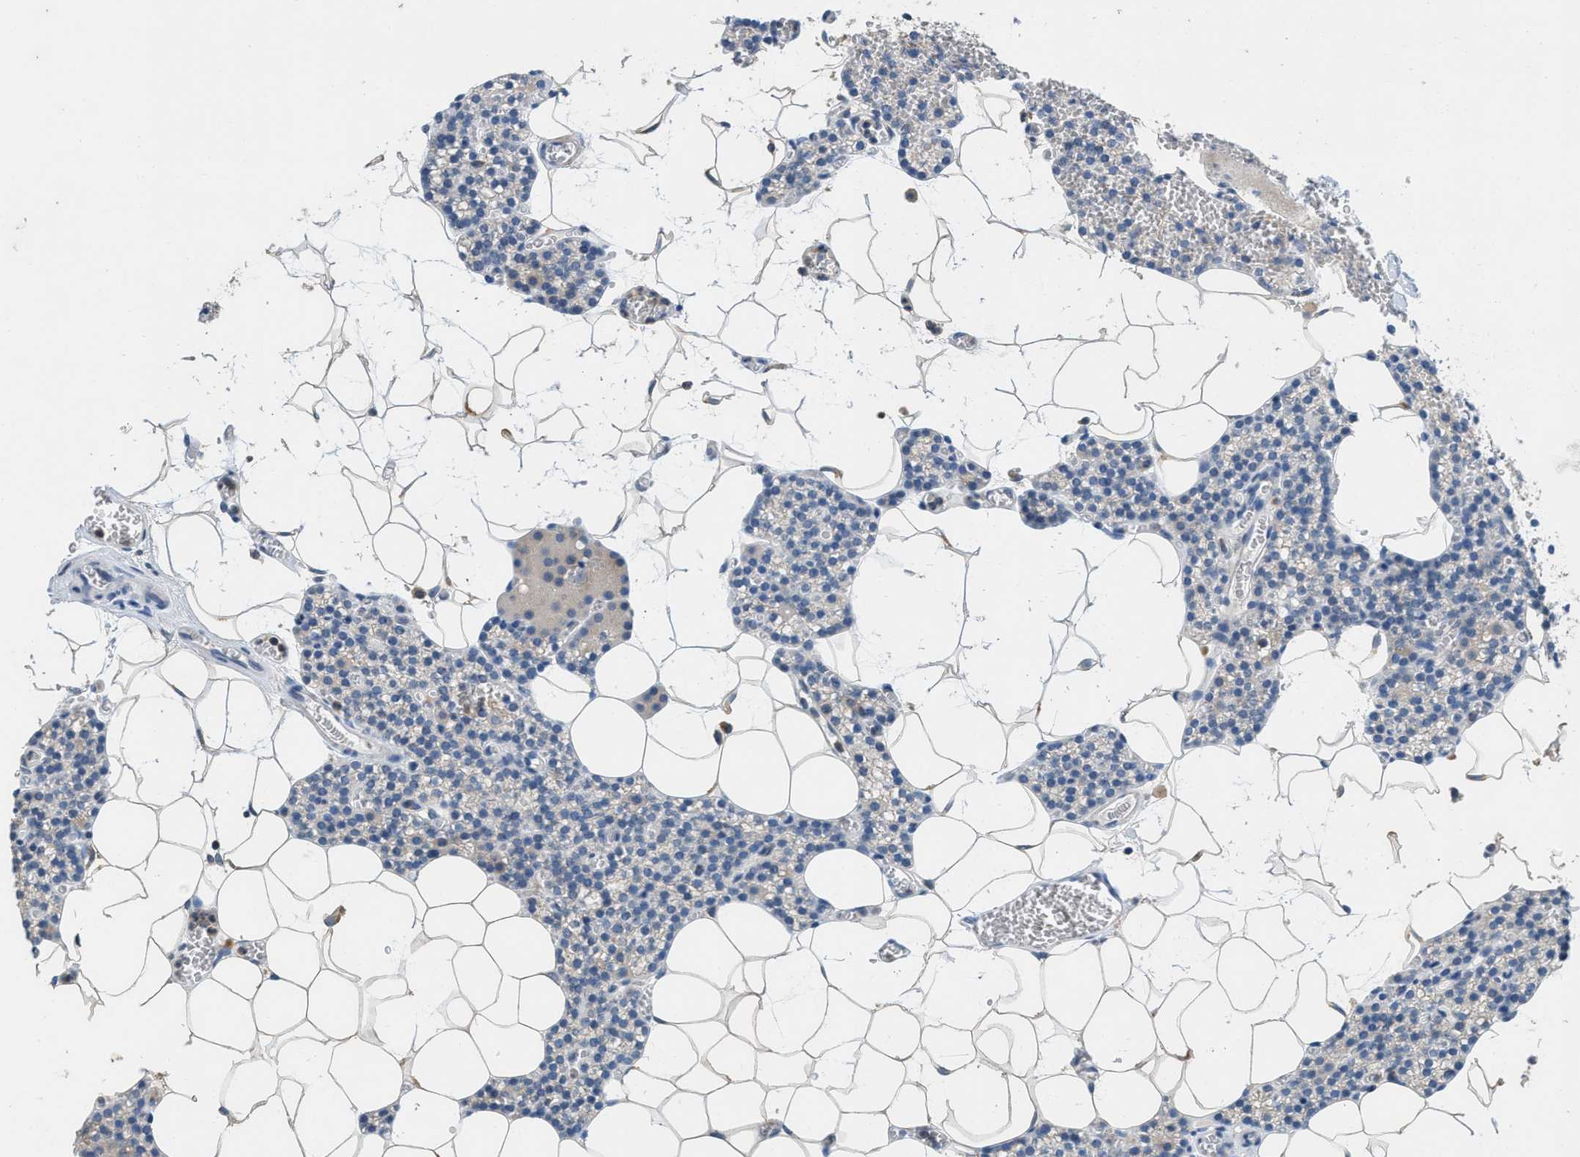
{"staining": {"intensity": "negative", "quantity": "none", "location": "none"}, "tissue": "parathyroid gland", "cell_type": "Glandular cells", "image_type": "normal", "snomed": [{"axis": "morphology", "description": "Normal tissue, NOS"}, {"axis": "morphology", "description": "Adenoma, NOS"}, {"axis": "topography", "description": "Parathyroid gland"}], "caption": "An IHC image of normal parathyroid gland is shown. There is no staining in glandular cells of parathyroid gland.", "gene": "DGKE", "patient": {"sex": "female", "age": 58}}